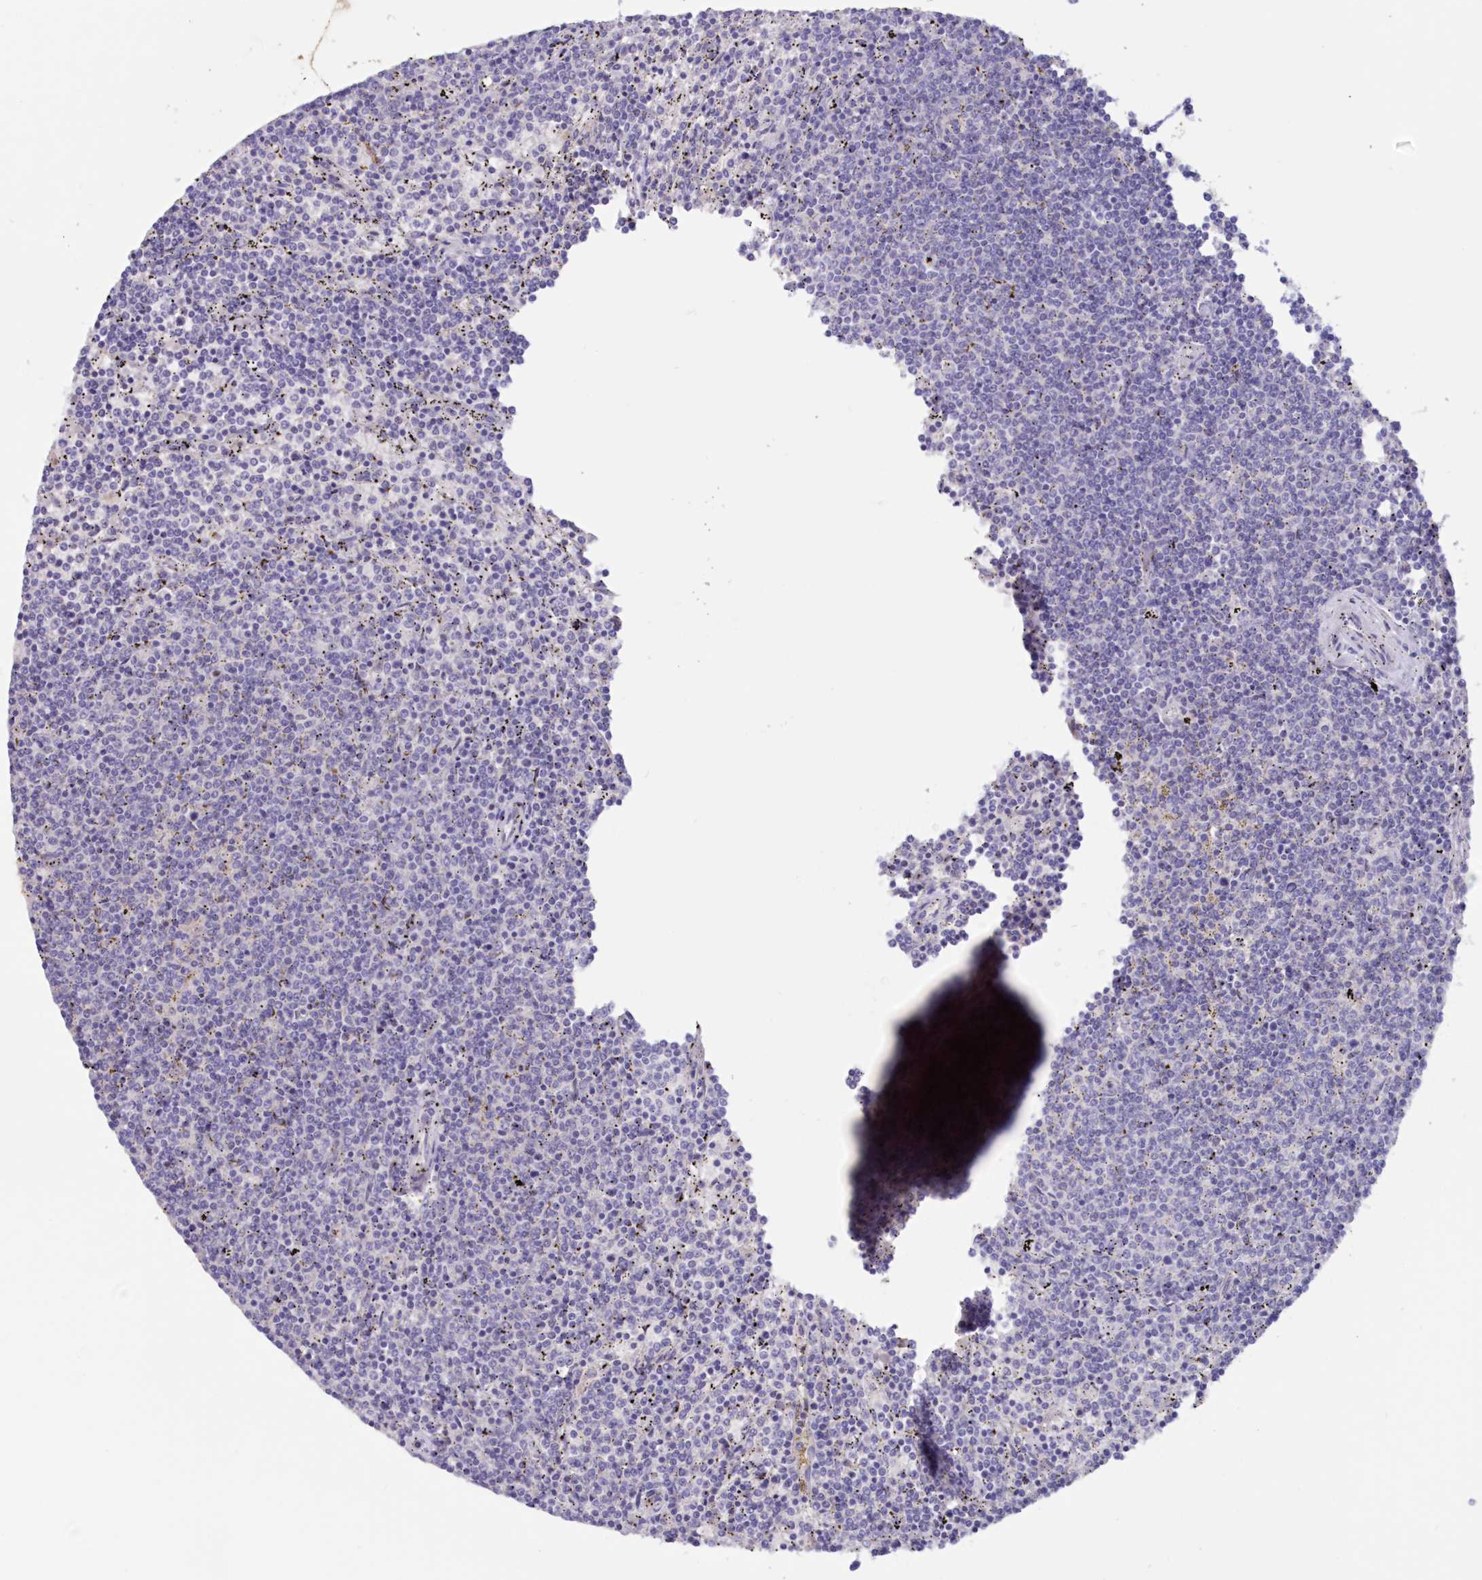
{"staining": {"intensity": "negative", "quantity": "none", "location": "none"}, "tissue": "lymphoma", "cell_type": "Tumor cells", "image_type": "cancer", "snomed": [{"axis": "morphology", "description": "Malignant lymphoma, non-Hodgkin's type, Low grade"}, {"axis": "topography", "description": "Spleen"}], "caption": "The image displays no significant staining in tumor cells of low-grade malignant lymphoma, non-Hodgkin's type. (Immunohistochemistry (ihc), brightfield microscopy, high magnification).", "gene": "SNED1", "patient": {"sex": "female", "age": 50}}